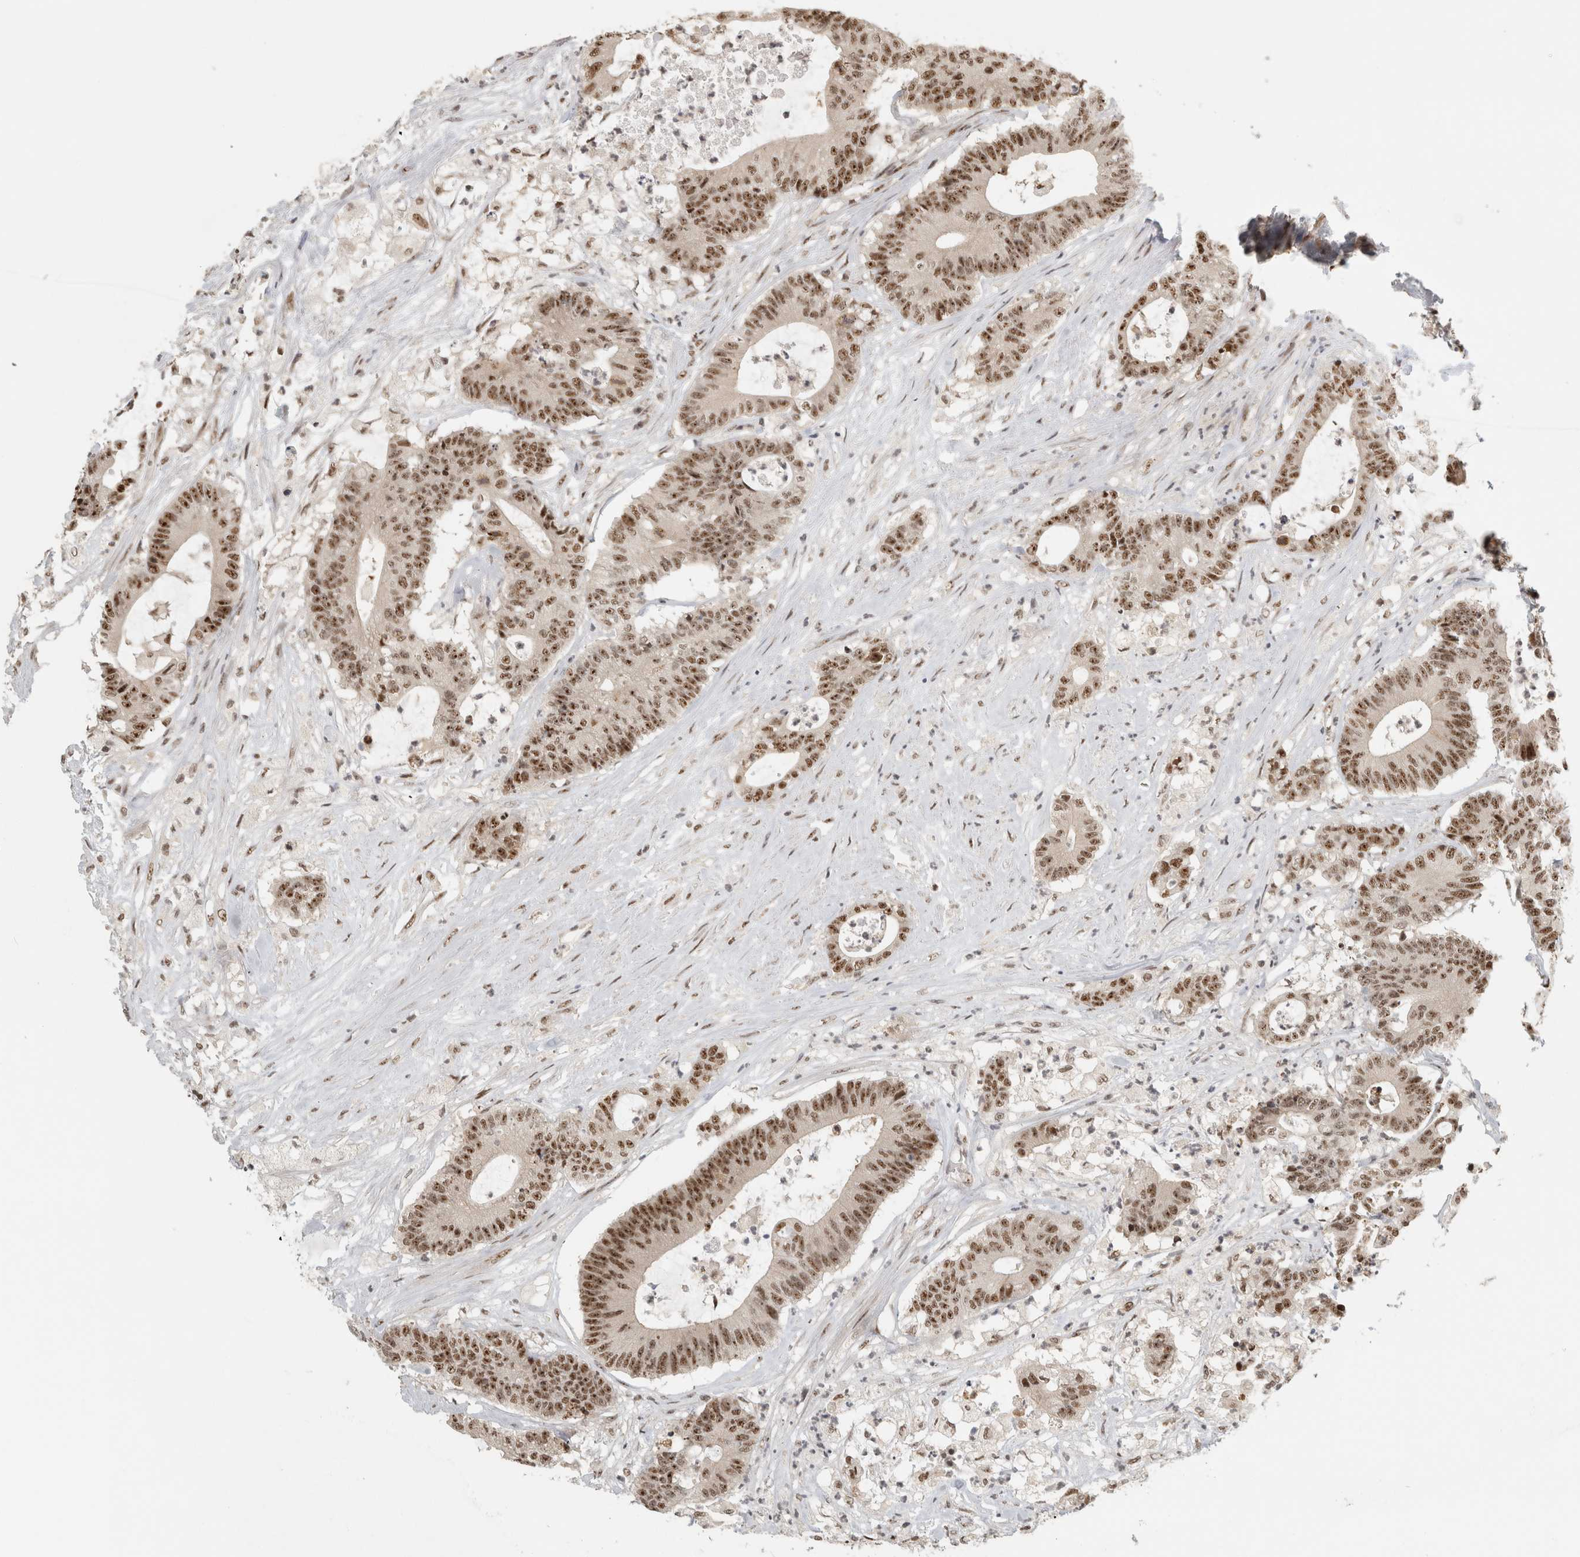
{"staining": {"intensity": "moderate", "quantity": ">75%", "location": "nuclear"}, "tissue": "colorectal cancer", "cell_type": "Tumor cells", "image_type": "cancer", "snomed": [{"axis": "morphology", "description": "Adenocarcinoma, NOS"}, {"axis": "topography", "description": "Colon"}], "caption": "Adenocarcinoma (colorectal) was stained to show a protein in brown. There is medium levels of moderate nuclear expression in about >75% of tumor cells. (Brightfield microscopy of DAB IHC at high magnification).", "gene": "EBNA1BP2", "patient": {"sex": "female", "age": 84}}